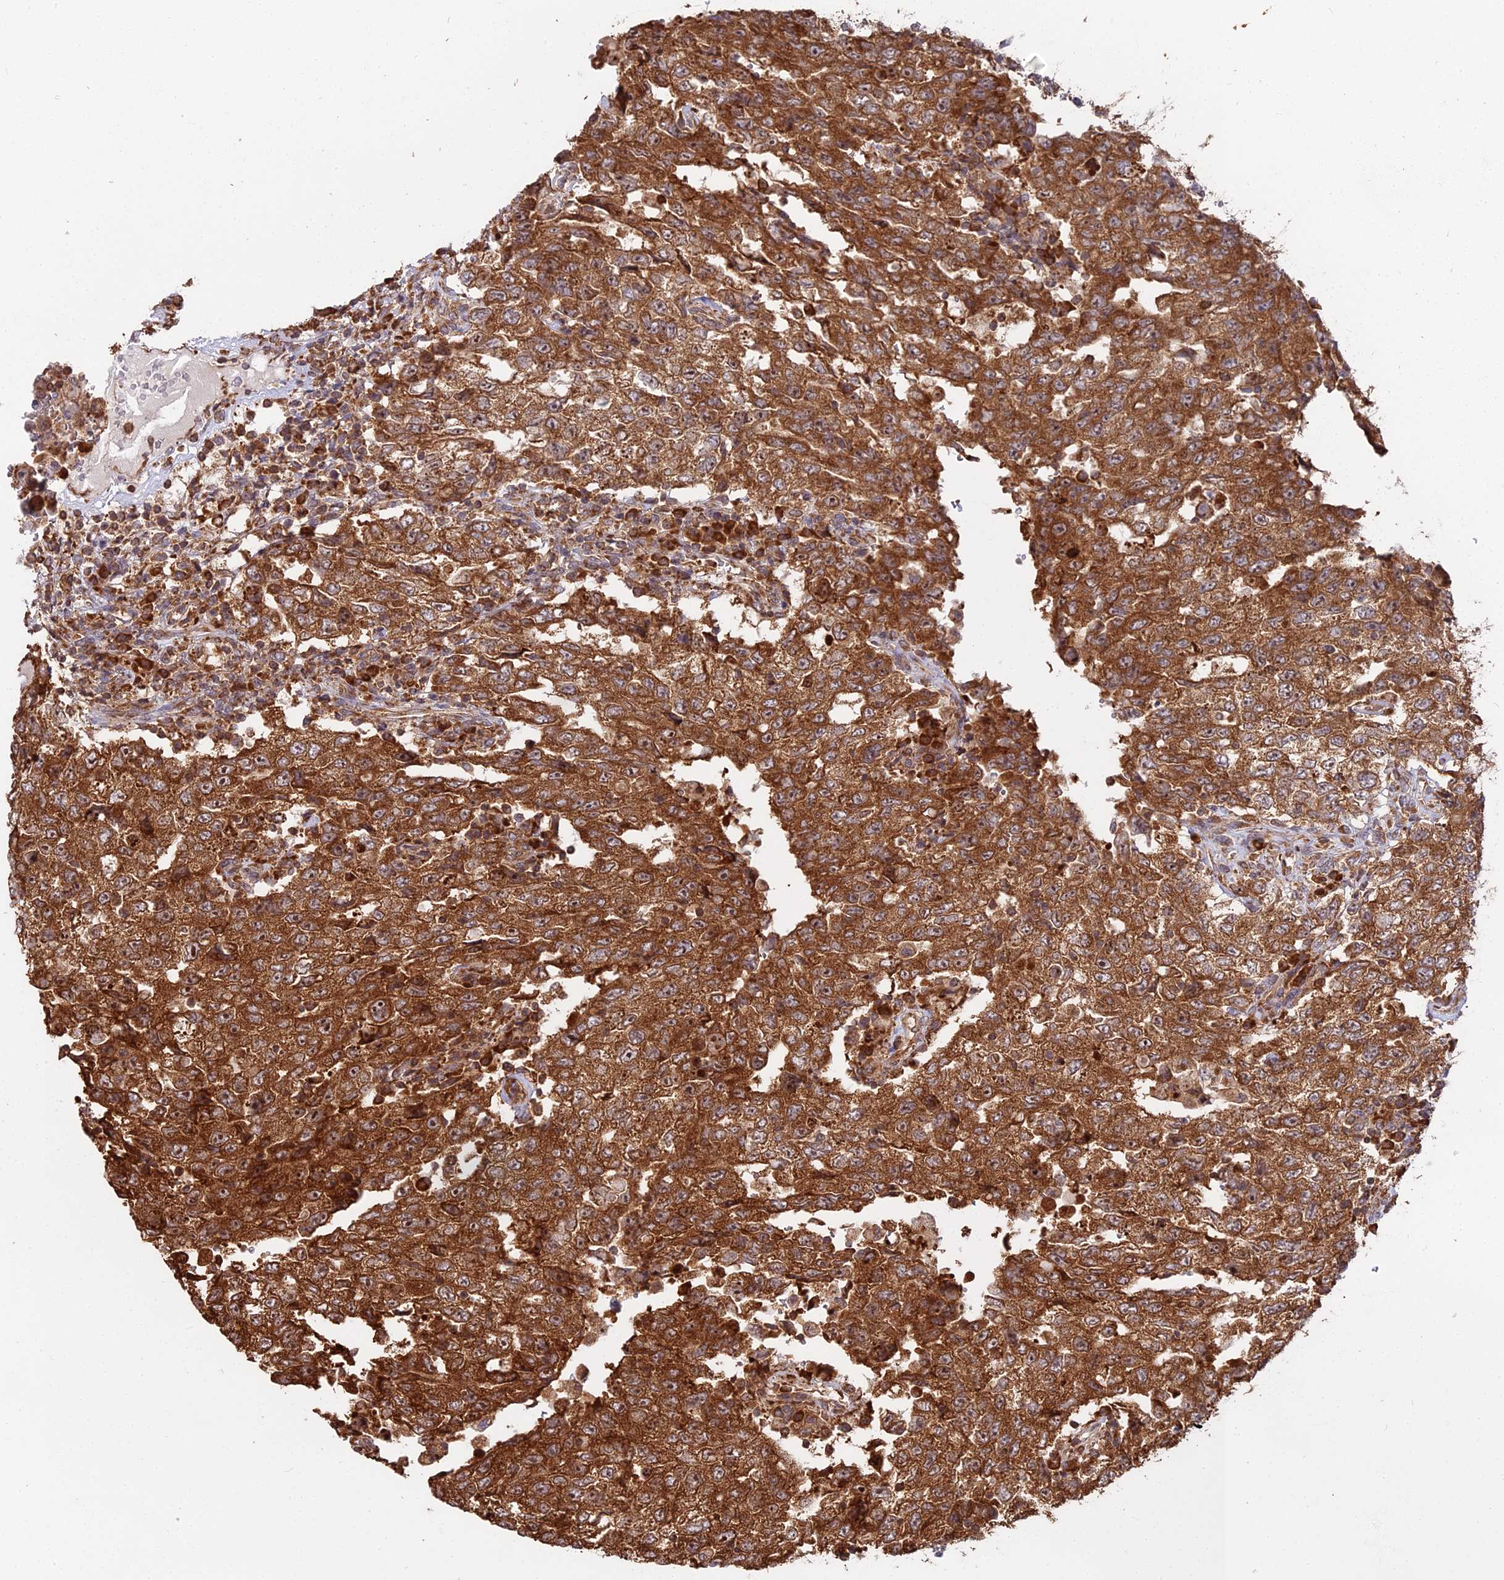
{"staining": {"intensity": "strong", "quantity": ">75%", "location": "cytoplasmic/membranous"}, "tissue": "testis cancer", "cell_type": "Tumor cells", "image_type": "cancer", "snomed": [{"axis": "morphology", "description": "Carcinoma, Embryonal, NOS"}, {"axis": "topography", "description": "Testis"}], "caption": "A brown stain highlights strong cytoplasmic/membranous positivity of a protein in testis cancer (embryonal carcinoma) tumor cells. (Stains: DAB in brown, nuclei in blue, Microscopy: brightfield microscopy at high magnification).", "gene": "RPL26", "patient": {"sex": "male", "age": 26}}